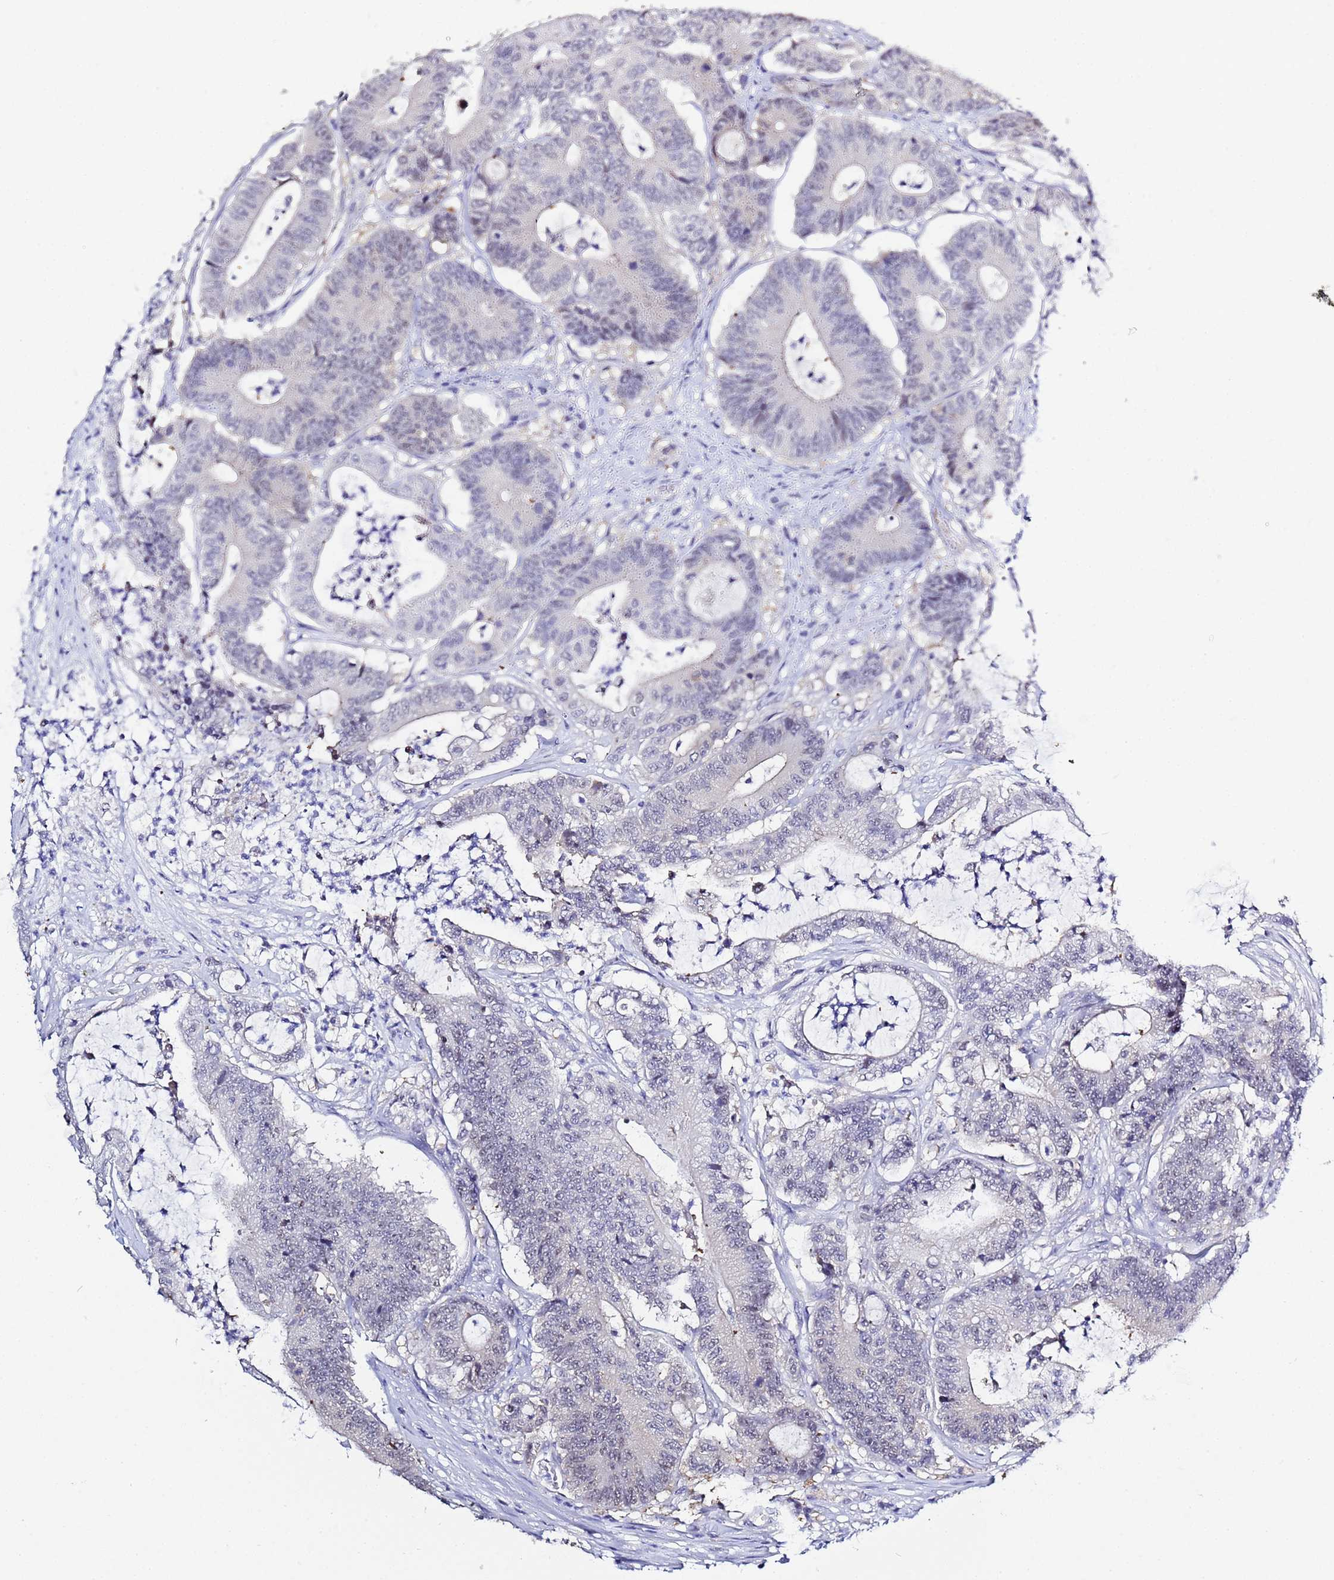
{"staining": {"intensity": "negative", "quantity": "none", "location": "none"}, "tissue": "colorectal cancer", "cell_type": "Tumor cells", "image_type": "cancer", "snomed": [{"axis": "morphology", "description": "Adenocarcinoma, NOS"}, {"axis": "topography", "description": "Colon"}], "caption": "Adenocarcinoma (colorectal) was stained to show a protein in brown. There is no significant expression in tumor cells.", "gene": "ACTL6B", "patient": {"sex": "female", "age": 84}}